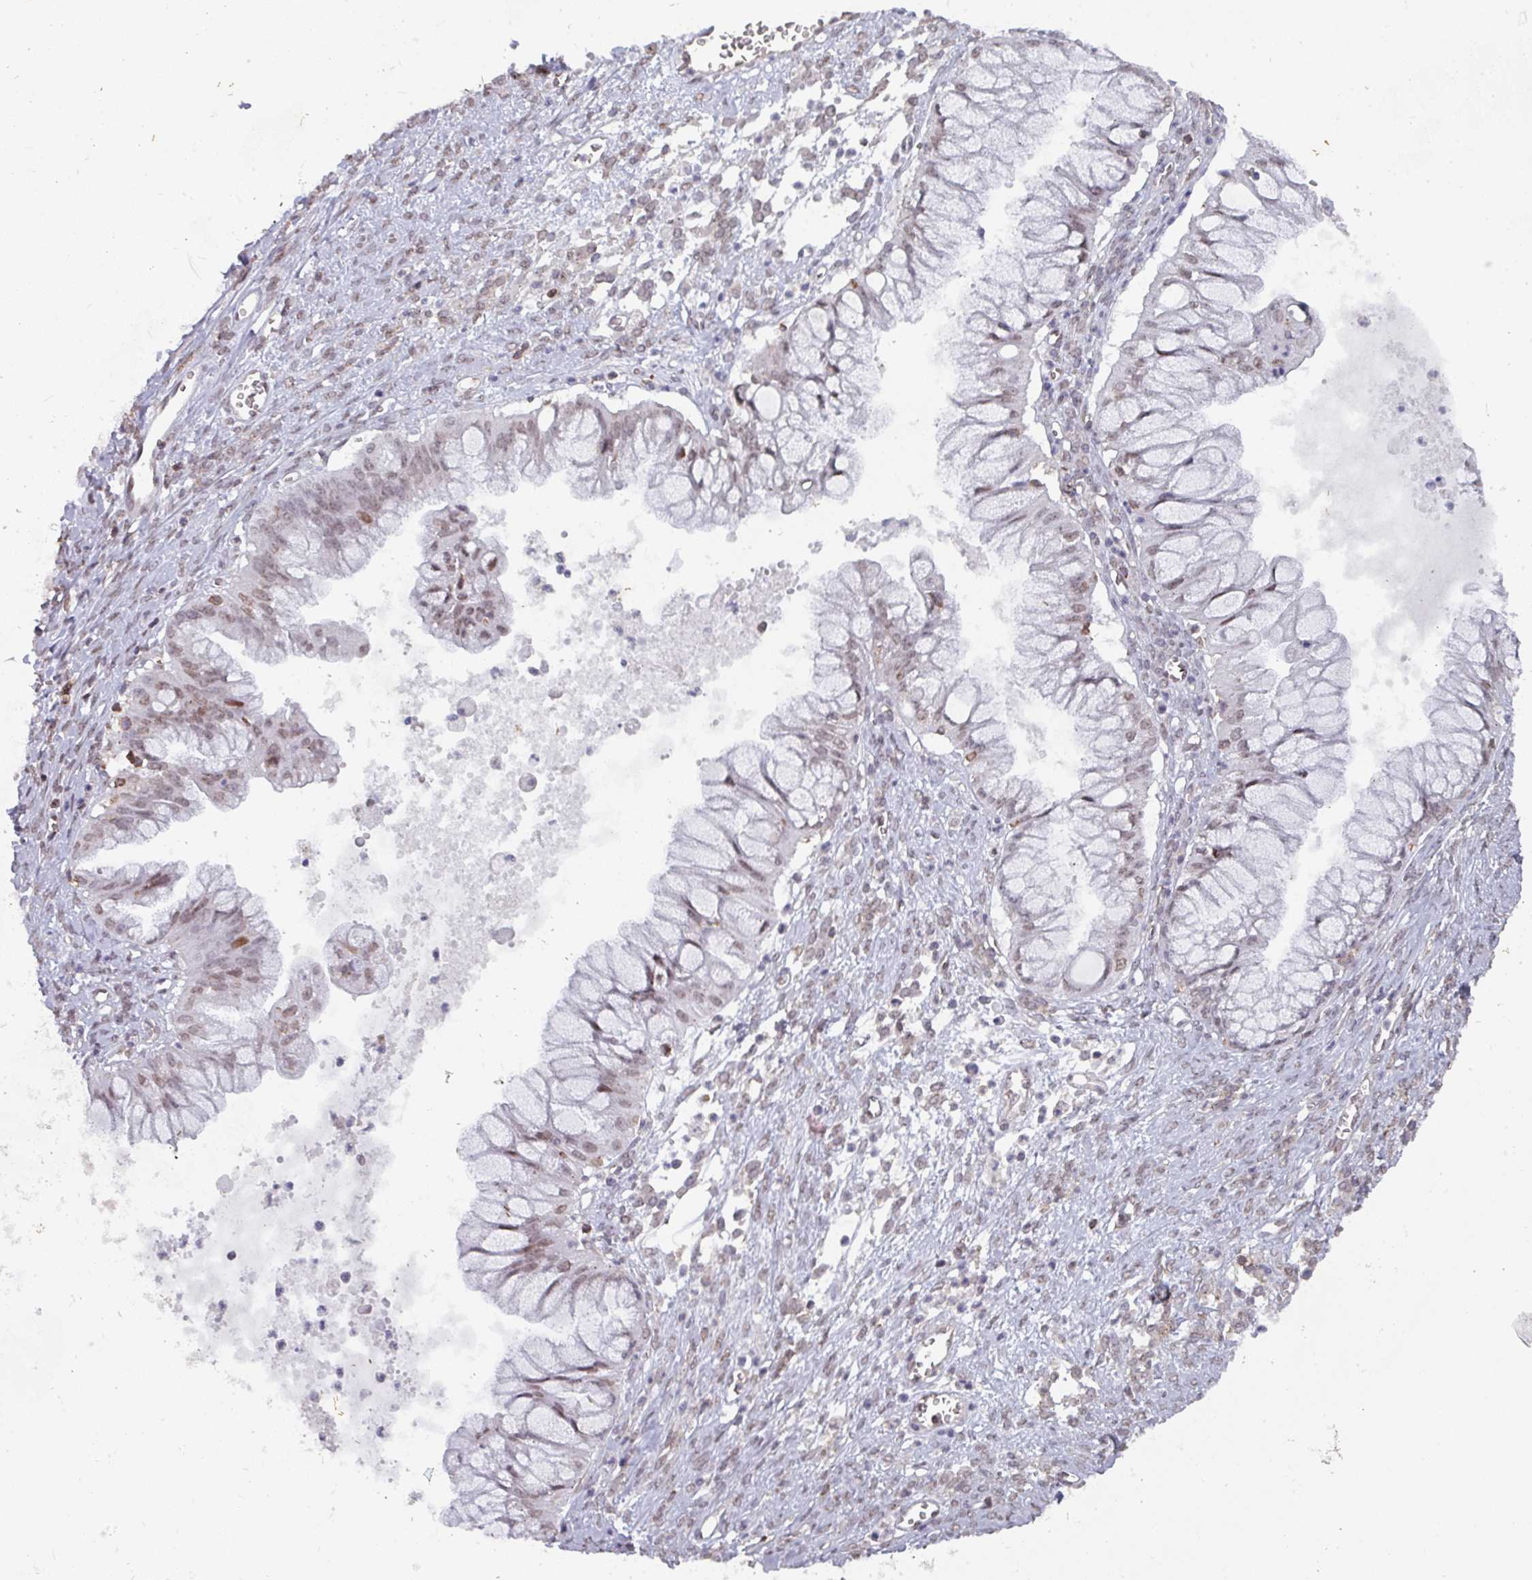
{"staining": {"intensity": "weak", "quantity": ">75%", "location": "nuclear"}, "tissue": "ovarian cancer", "cell_type": "Tumor cells", "image_type": "cancer", "snomed": [{"axis": "morphology", "description": "Cystadenocarcinoma, mucinous, NOS"}, {"axis": "topography", "description": "Ovary"}], "caption": "A brown stain shows weak nuclear staining of a protein in mucinous cystadenocarcinoma (ovarian) tumor cells.", "gene": "RASAL3", "patient": {"sex": "female", "age": 70}}